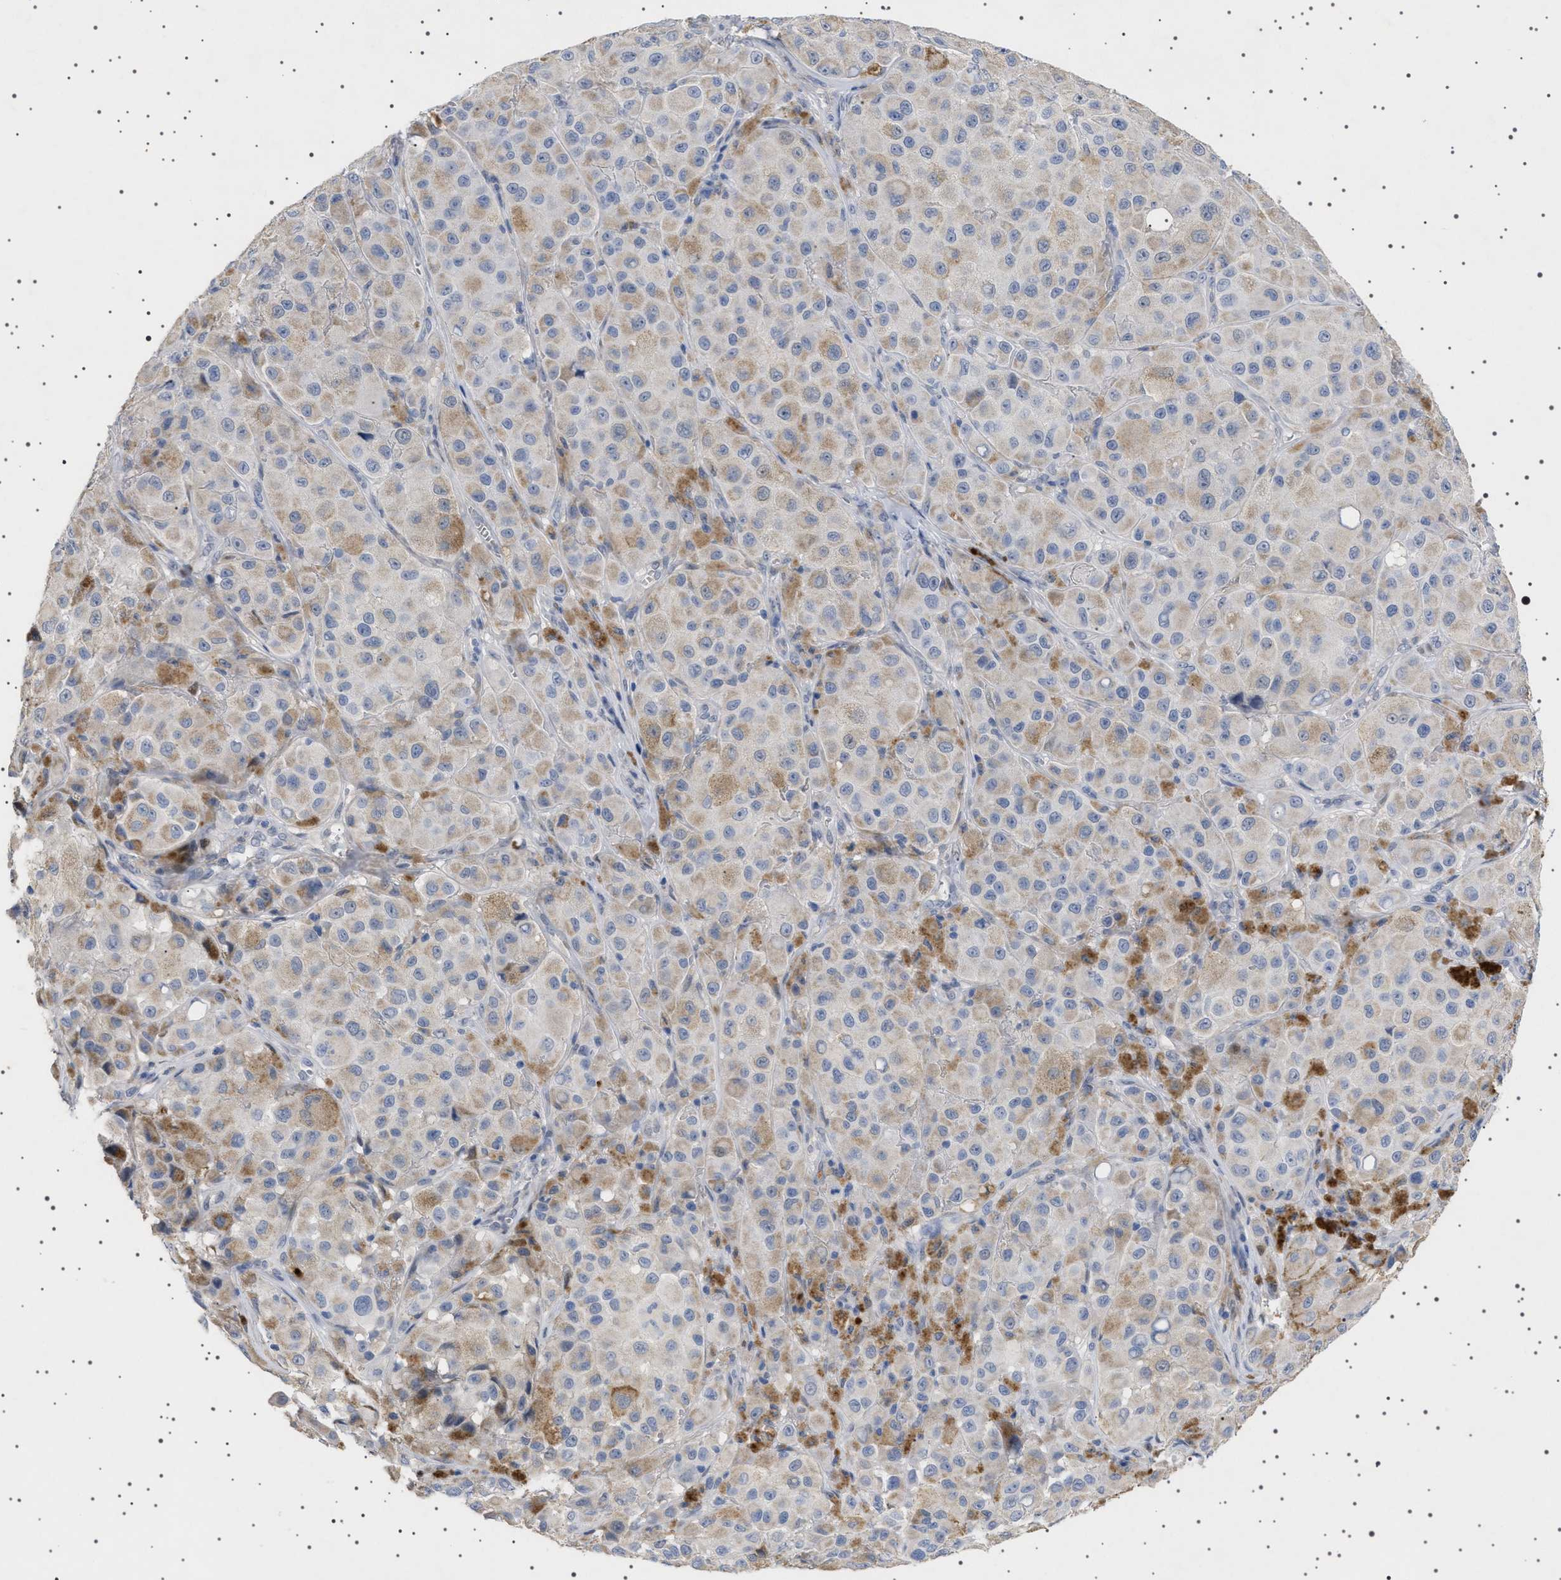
{"staining": {"intensity": "weak", "quantity": "<25%", "location": "cytoplasmic/membranous"}, "tissue": "melanoma", "cell_type": "Tumor cells", "image_type": "cancer", "snomed": [{"axis": "morphology", "description": "Malignant melanoma, NOS"}, {"axis": "topography", "description": "Skin"}], "caption": "Immunohistochemical staining of malignant melanoma shows no significant staining in tumor cells.", "gene": "HTR1A", "patient": {"sex": "male", "age": 84}}